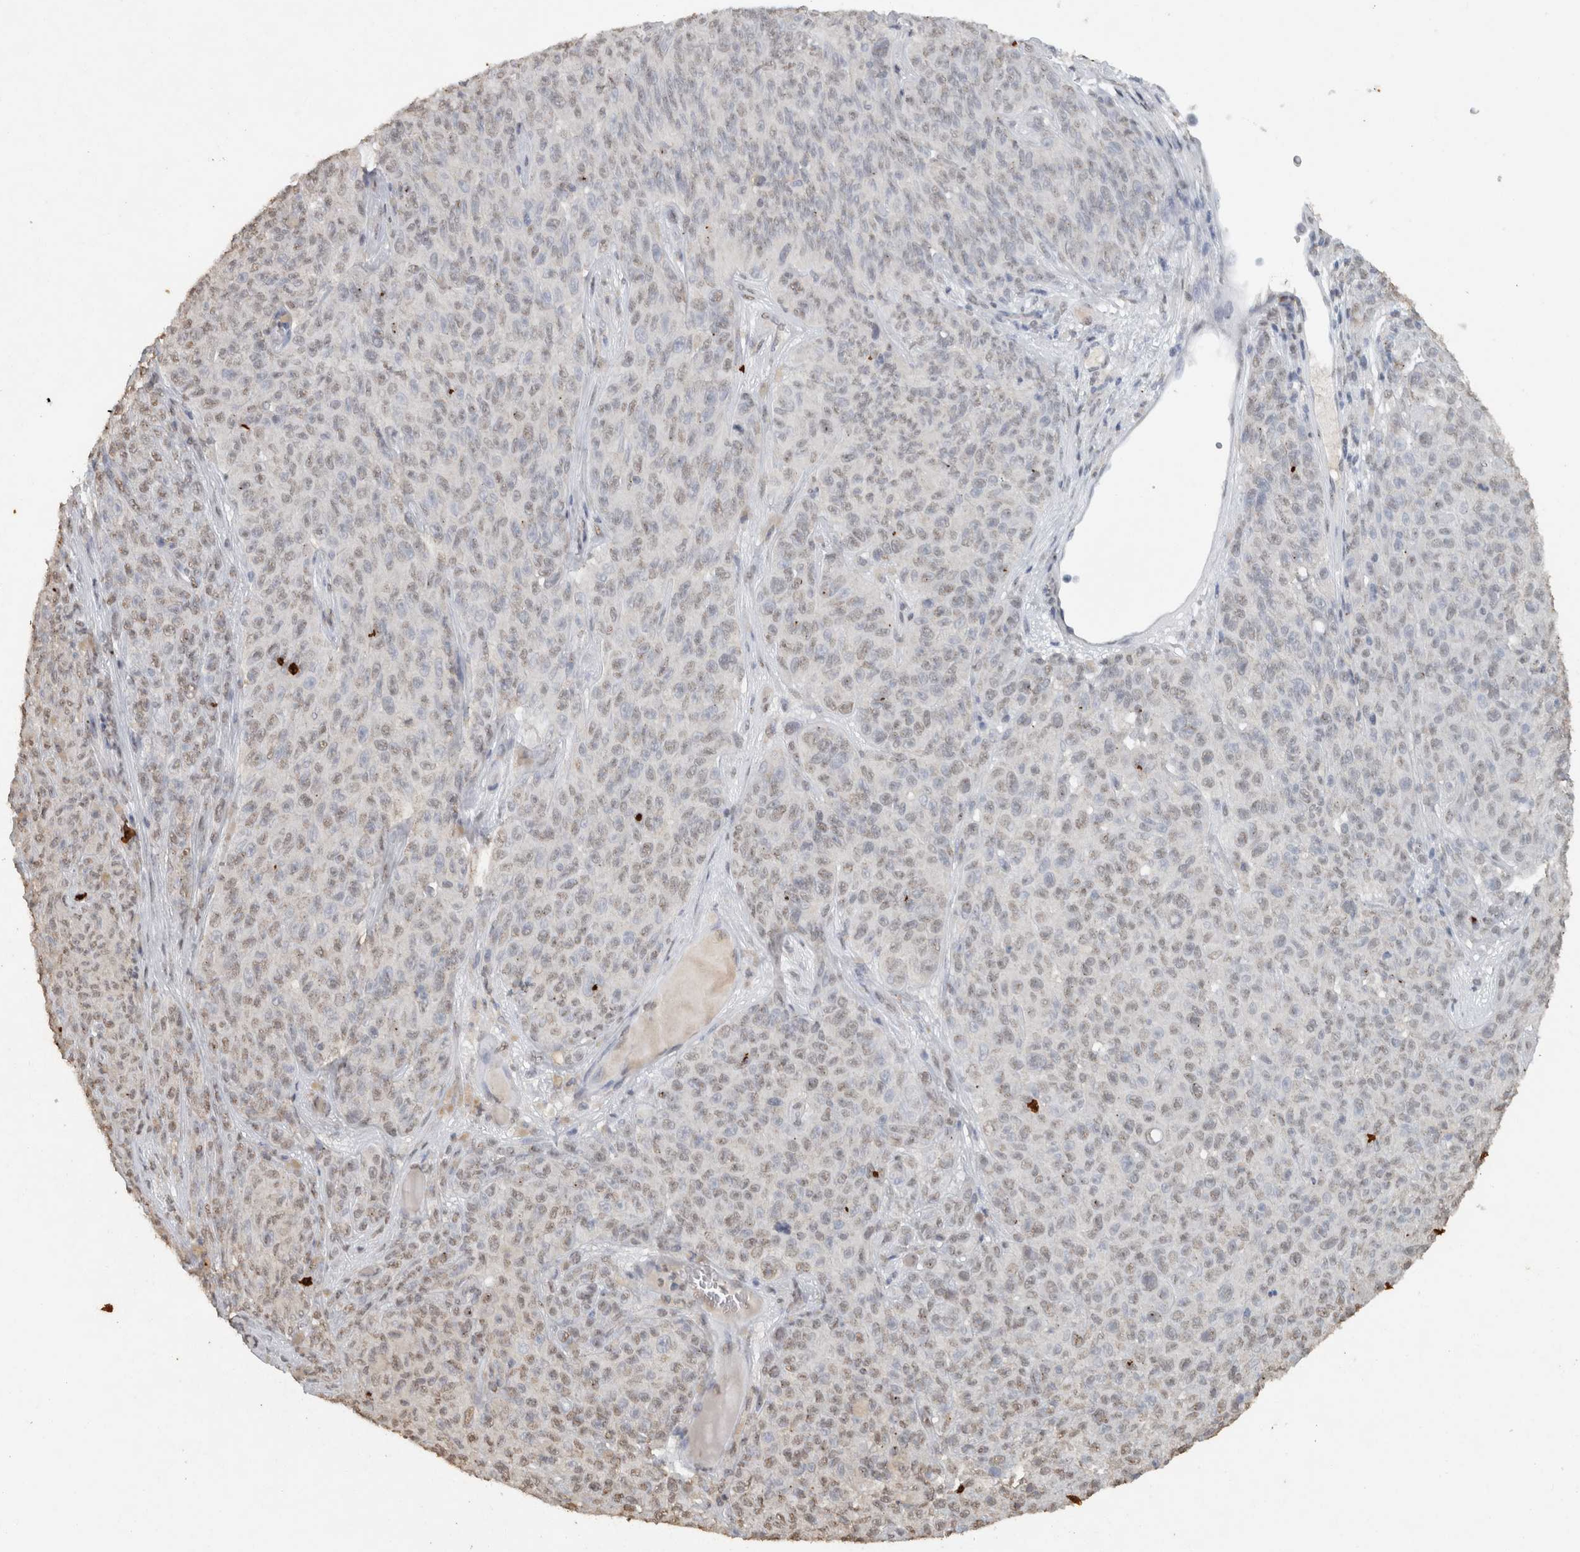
{"staining": {"intensity": "weak", "quantity": ">75%", "location": "nuclear"}, "tissue": "melanoma", "cell_type": "Tumor cells", "image_type": "cancer", "snomed": [{"axis": "morphology", "description": "Malignant melanoma, NOS"}, {"axis": "topography", "description": "Skin"}], "caption": "The immunohistochemical stain shows weak nuclear staining in tumor cells of malignant melanoma tissue. Immunohistochemistry stains the protein in brown and the nuclei are stained blue.", "gene": "HAND2", "patient": {"sex": "female", "age": 82}}